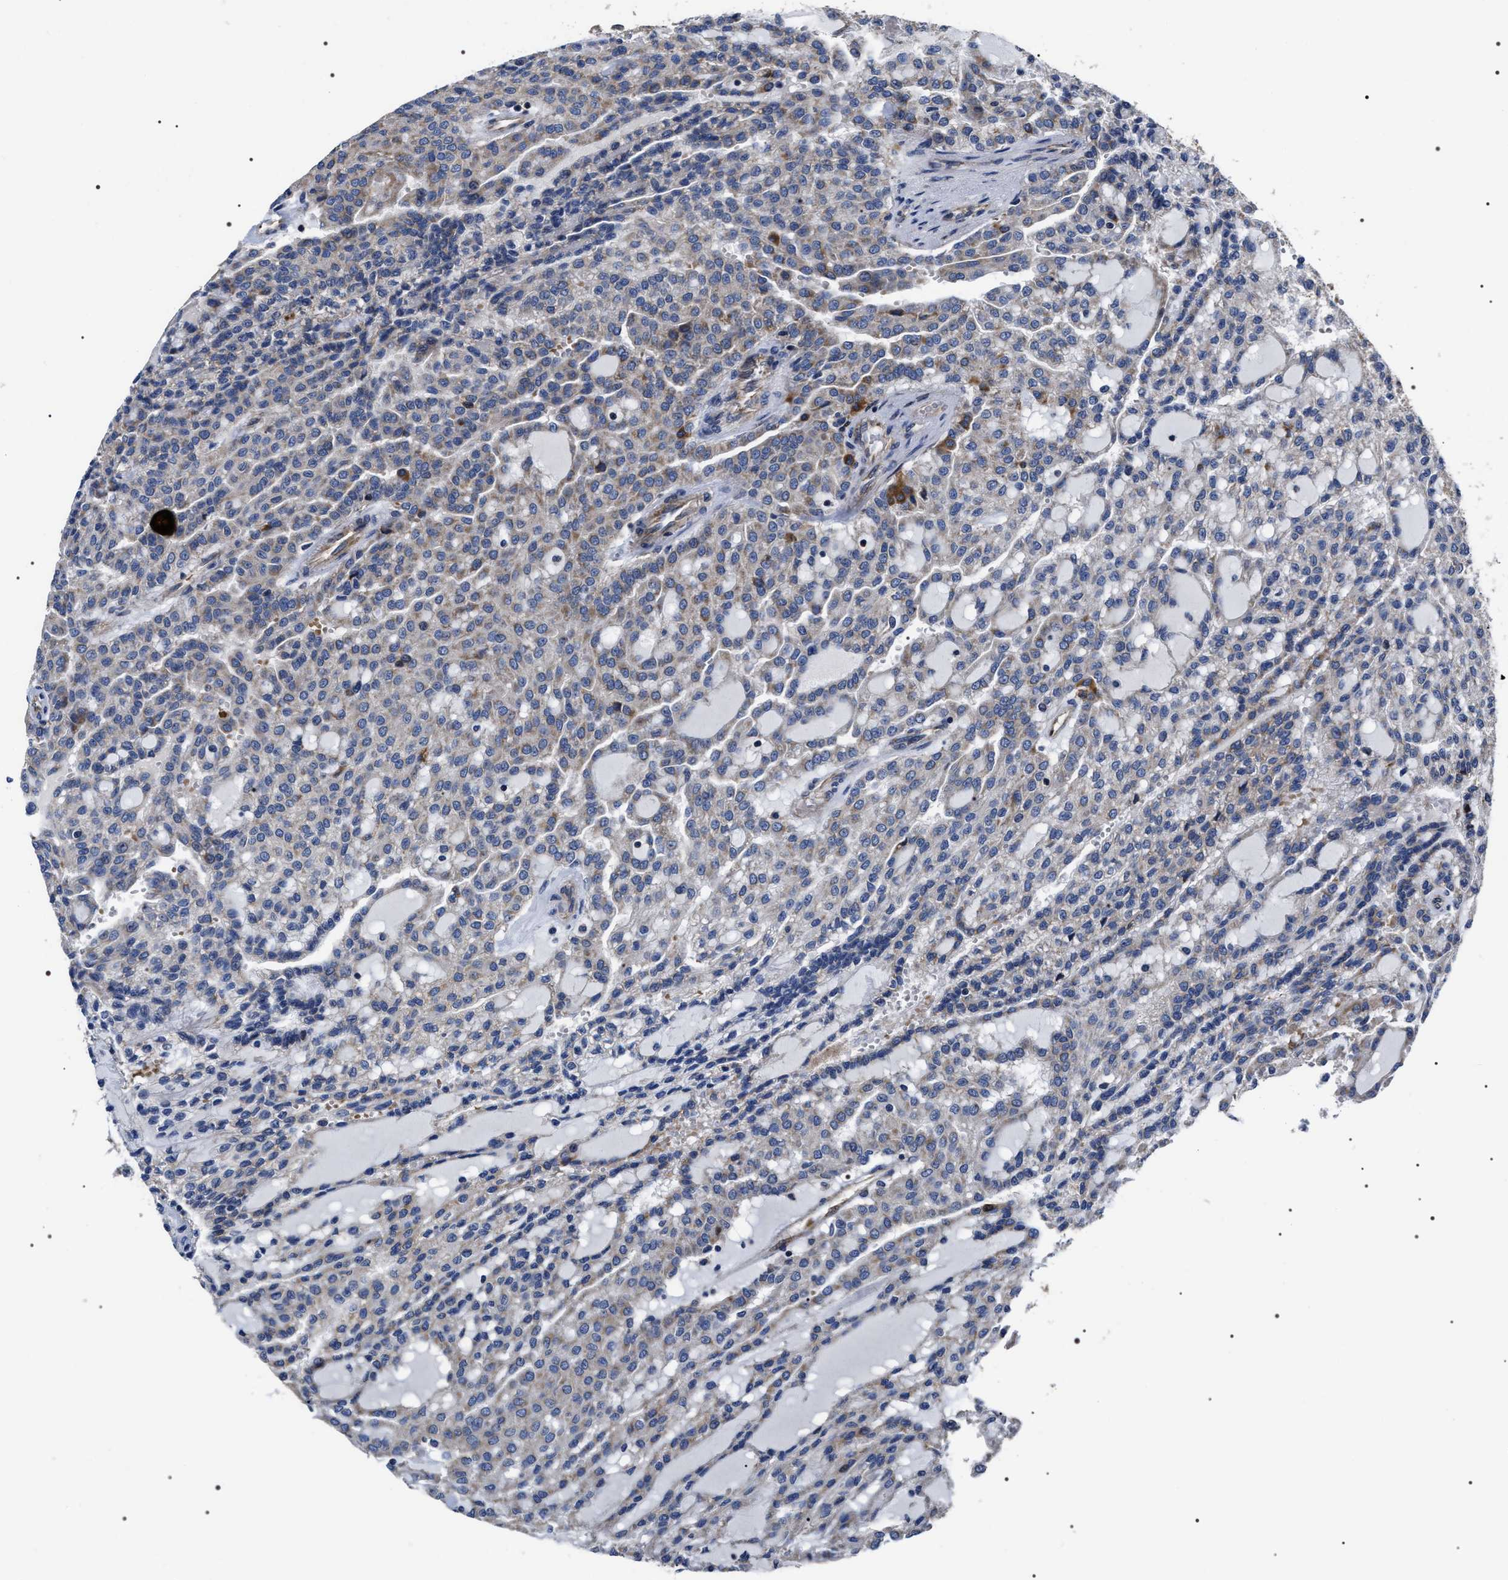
{"staining": {"intensity": "moderate", "quantity": "<25%", "location": "cytoplasmic/membranous"}, "tissue": "renal cancer", "cell_type": "Tumor cells", "image_type": "cancer", "snomed": [{"axis": "morphology", "description": "Adenocarcinoma, NOS"}, {"axis": "topography", "description": "Kidney"}], "caption": "Moderate cytoplasmic/membranous expression for a protein is seen in approximately <25% of tumor cells of renal cancer using immunohistochemistry.", "gene": "MIS18A", "patient": {"sex": "male", "age": 63}}